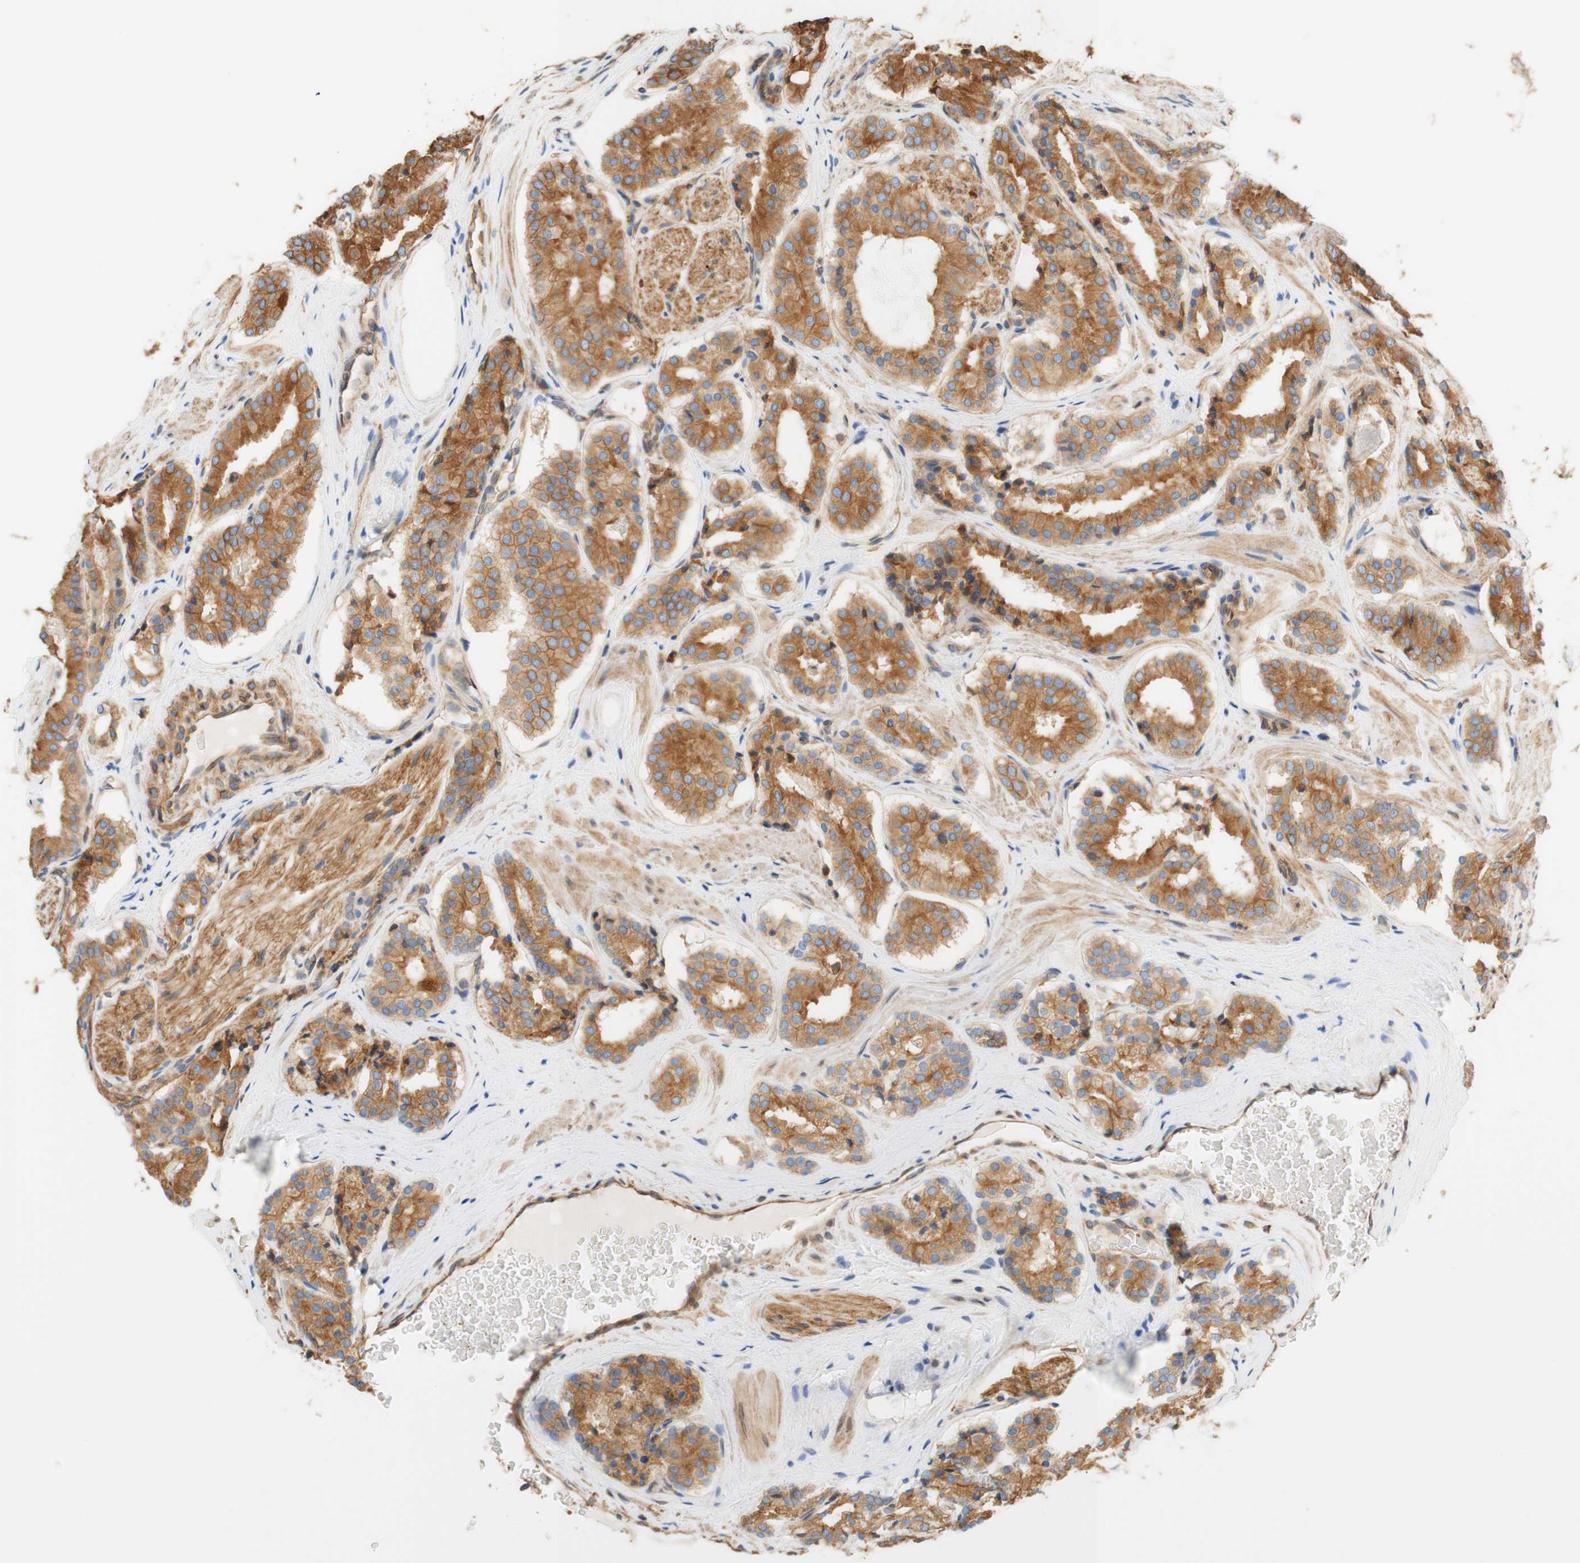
{"staining": {"intensity": "moderate", "quantity": ">75%", "location": "cytoplasmic/membranous"}, "tissue": "prostate cancer", "cell_type": "Tumor cells", "image_type": "cancer", "snomed": [{"axis": "morphology", "description": "Adenocarcinoma, High grade"}, {"axis": "topography", "description": "Prostate"}], "caption": "Brown immunohistochemical staining in high-grade adenocarcinoma (prostate) reveals moderate cytoplasmic/membranous positivity in approximately >75% of tumor cells.", "gene": "ENDOD1", "patient": {"sex": "male", "age": 60}}